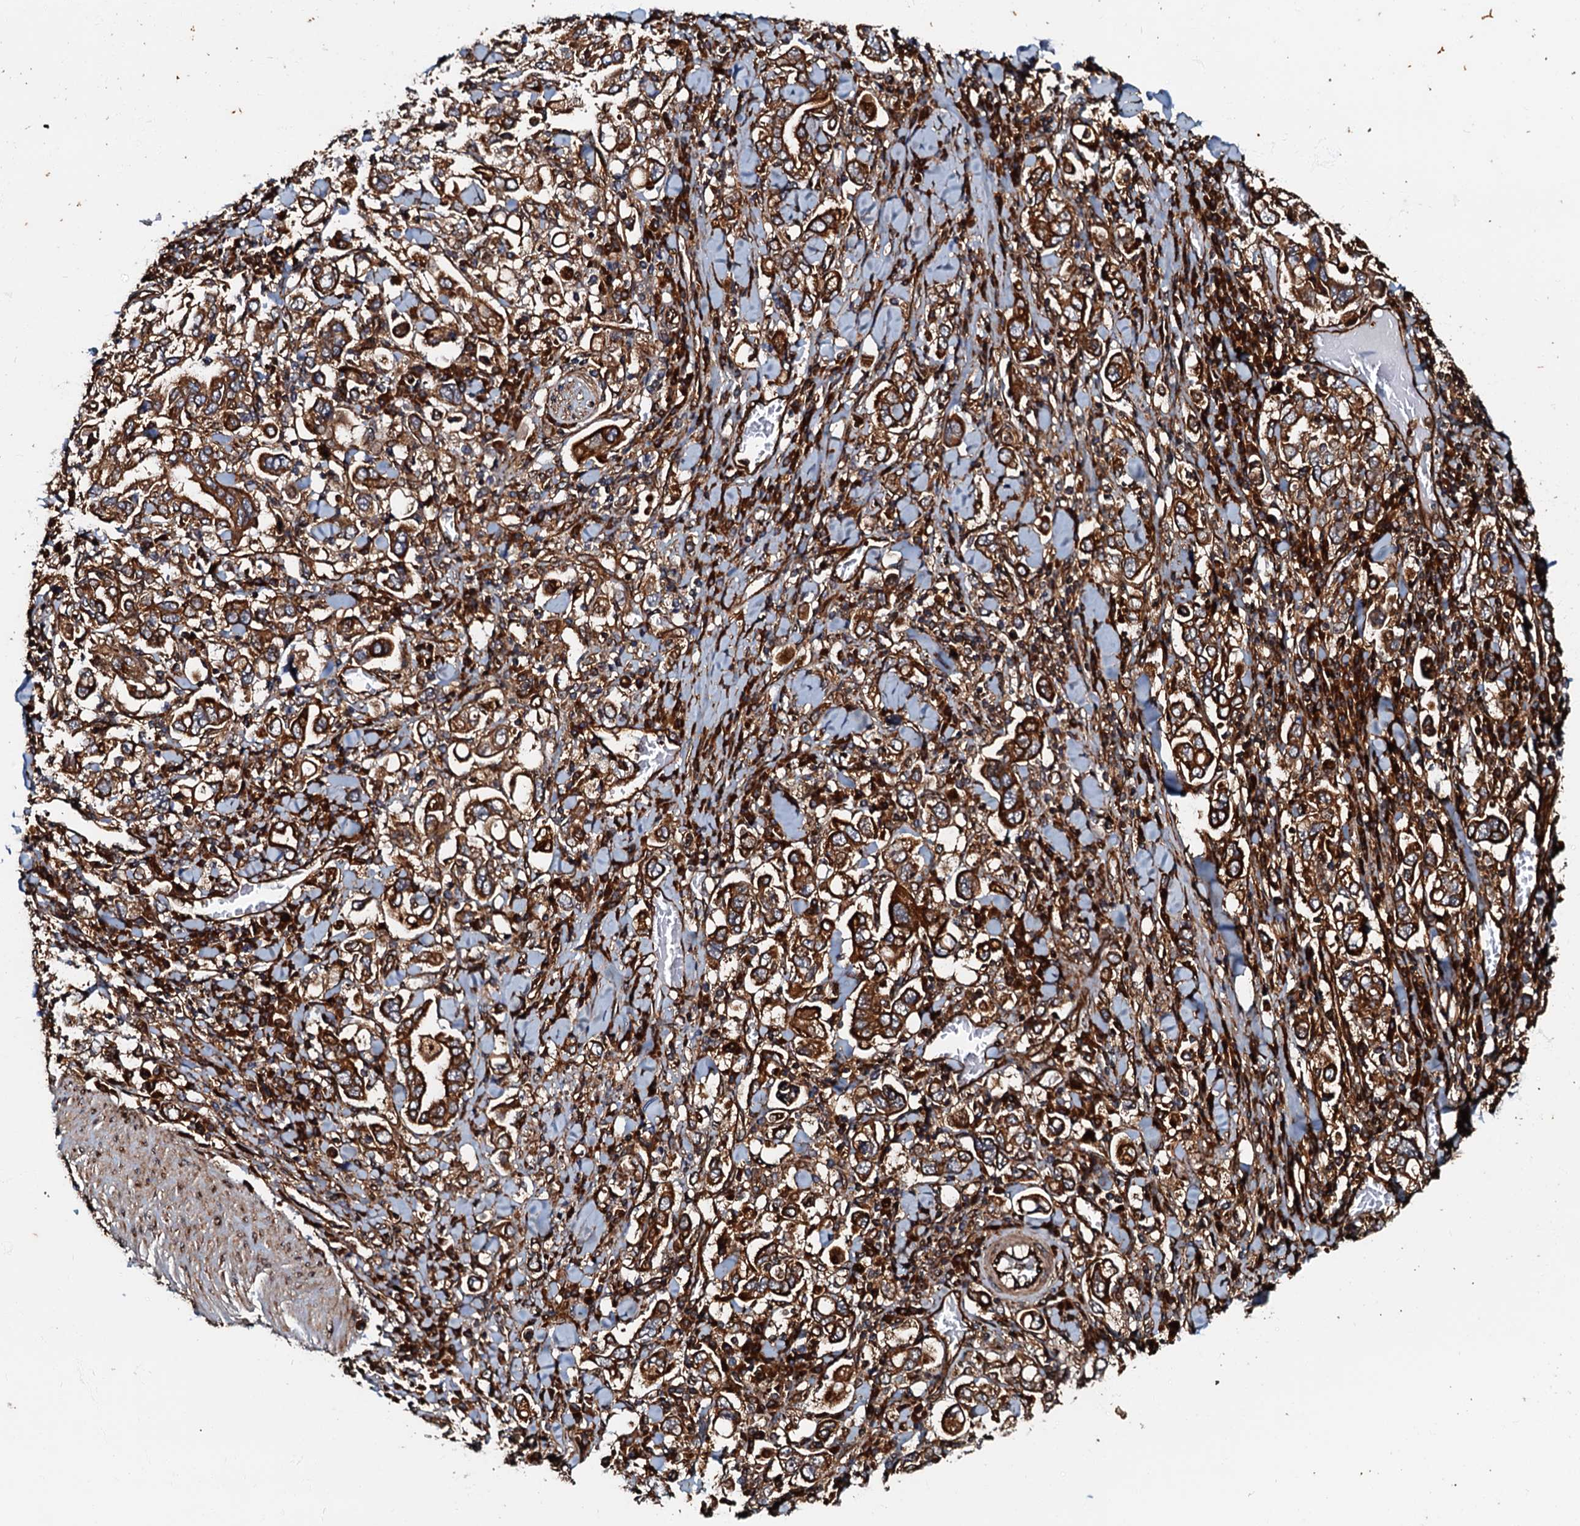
{"staining": {"intensity": "strong", "quantity": ">75%", "location": "cytoplasmic/membranous"}, "tissue": "stomach cancer", "cell_type": "Tumor cells", "image_type": "cancer", "snomed": [{"axis": "morphology", "description": "Adenocarcinoma, NOS"}, {"axis": "topography", "description": "Stomach, upper"}], "caption": "DAB immunohistochemical staining of stomach cancer (adenocarcinoma) displays strong cytoplasmic/membranous protein positivity in about >75% of tumor cells.", "gene": "BLOC1S6", "patient": {"sex": "male", "age": 62}}